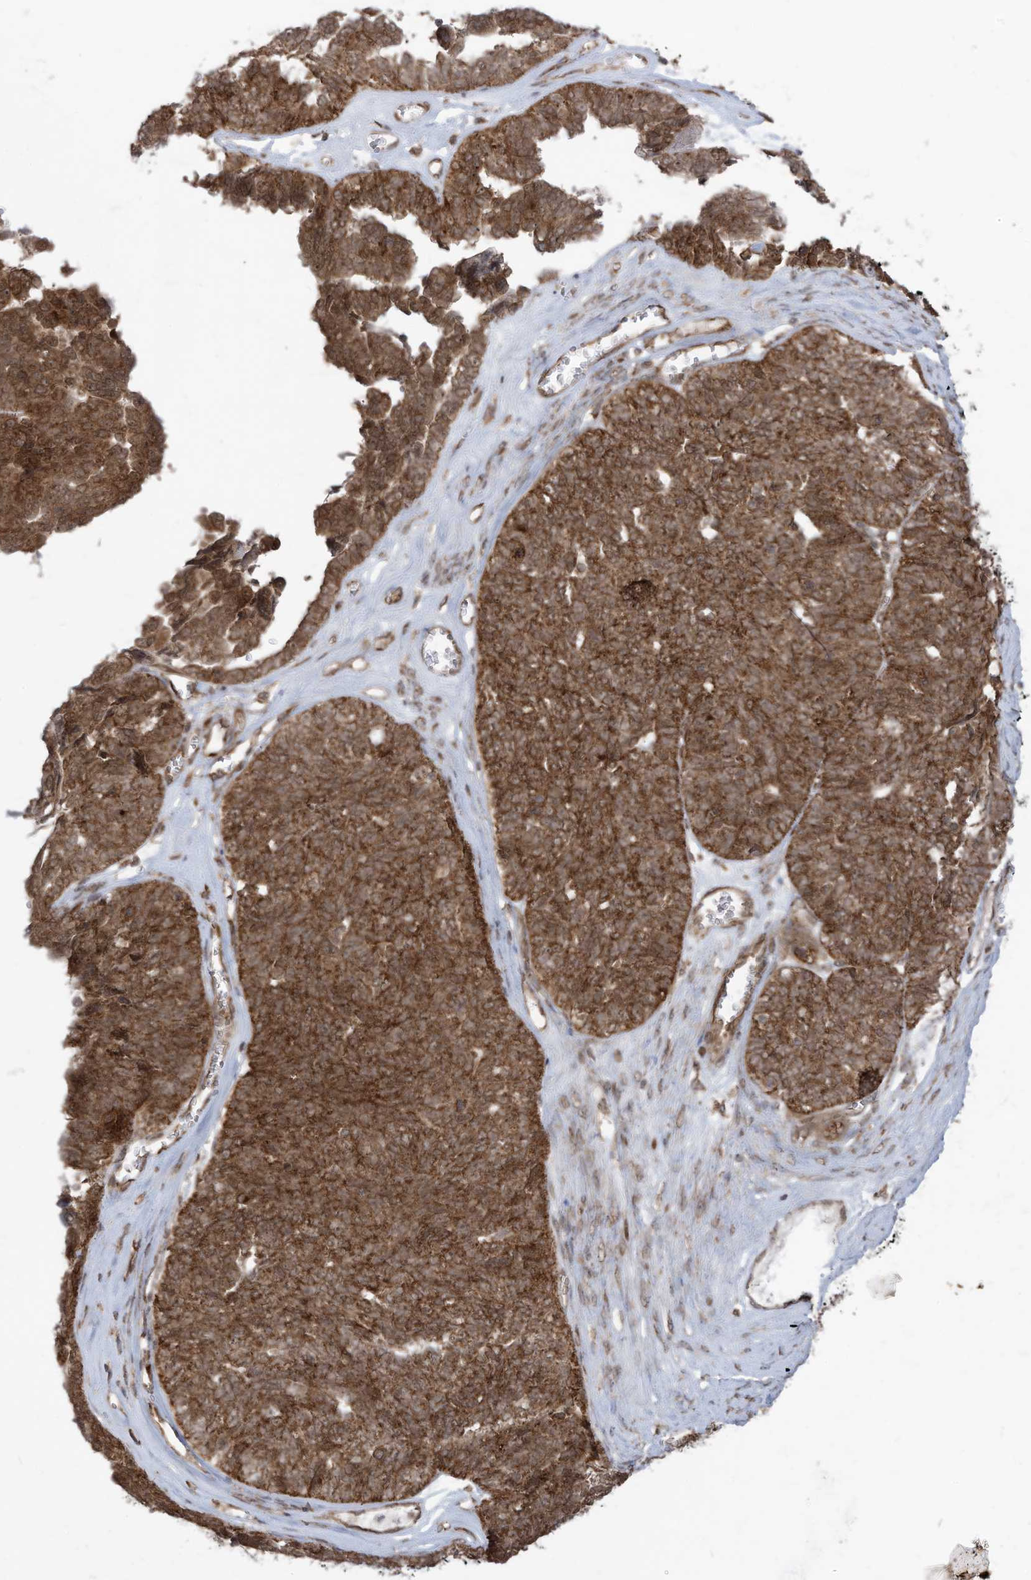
{"staining": {"intensity": "moderate", "quantity": ">75%", "location": "cytoplasmic/membranous"}, "tissue": "ovarian cancer", "cell_type": "Tumor cells", "image_type": "cancer", "snomed": [{"axis": "morphology", "description": "Cystadenocarcinoma, serous, NOS"}, {"axis": "topography", "description": "Ovary"}], "caption": "IHC (DAB (3,3'-diaminobenzidine)) staining of human serous cystadenocarcinoma (ovarian) reveals moderate cytoplasmic/membranous protein expression in about >75% of tumor cells.", "gene": "TRIM67", "patient": {"sex": "female", "age": 79}}